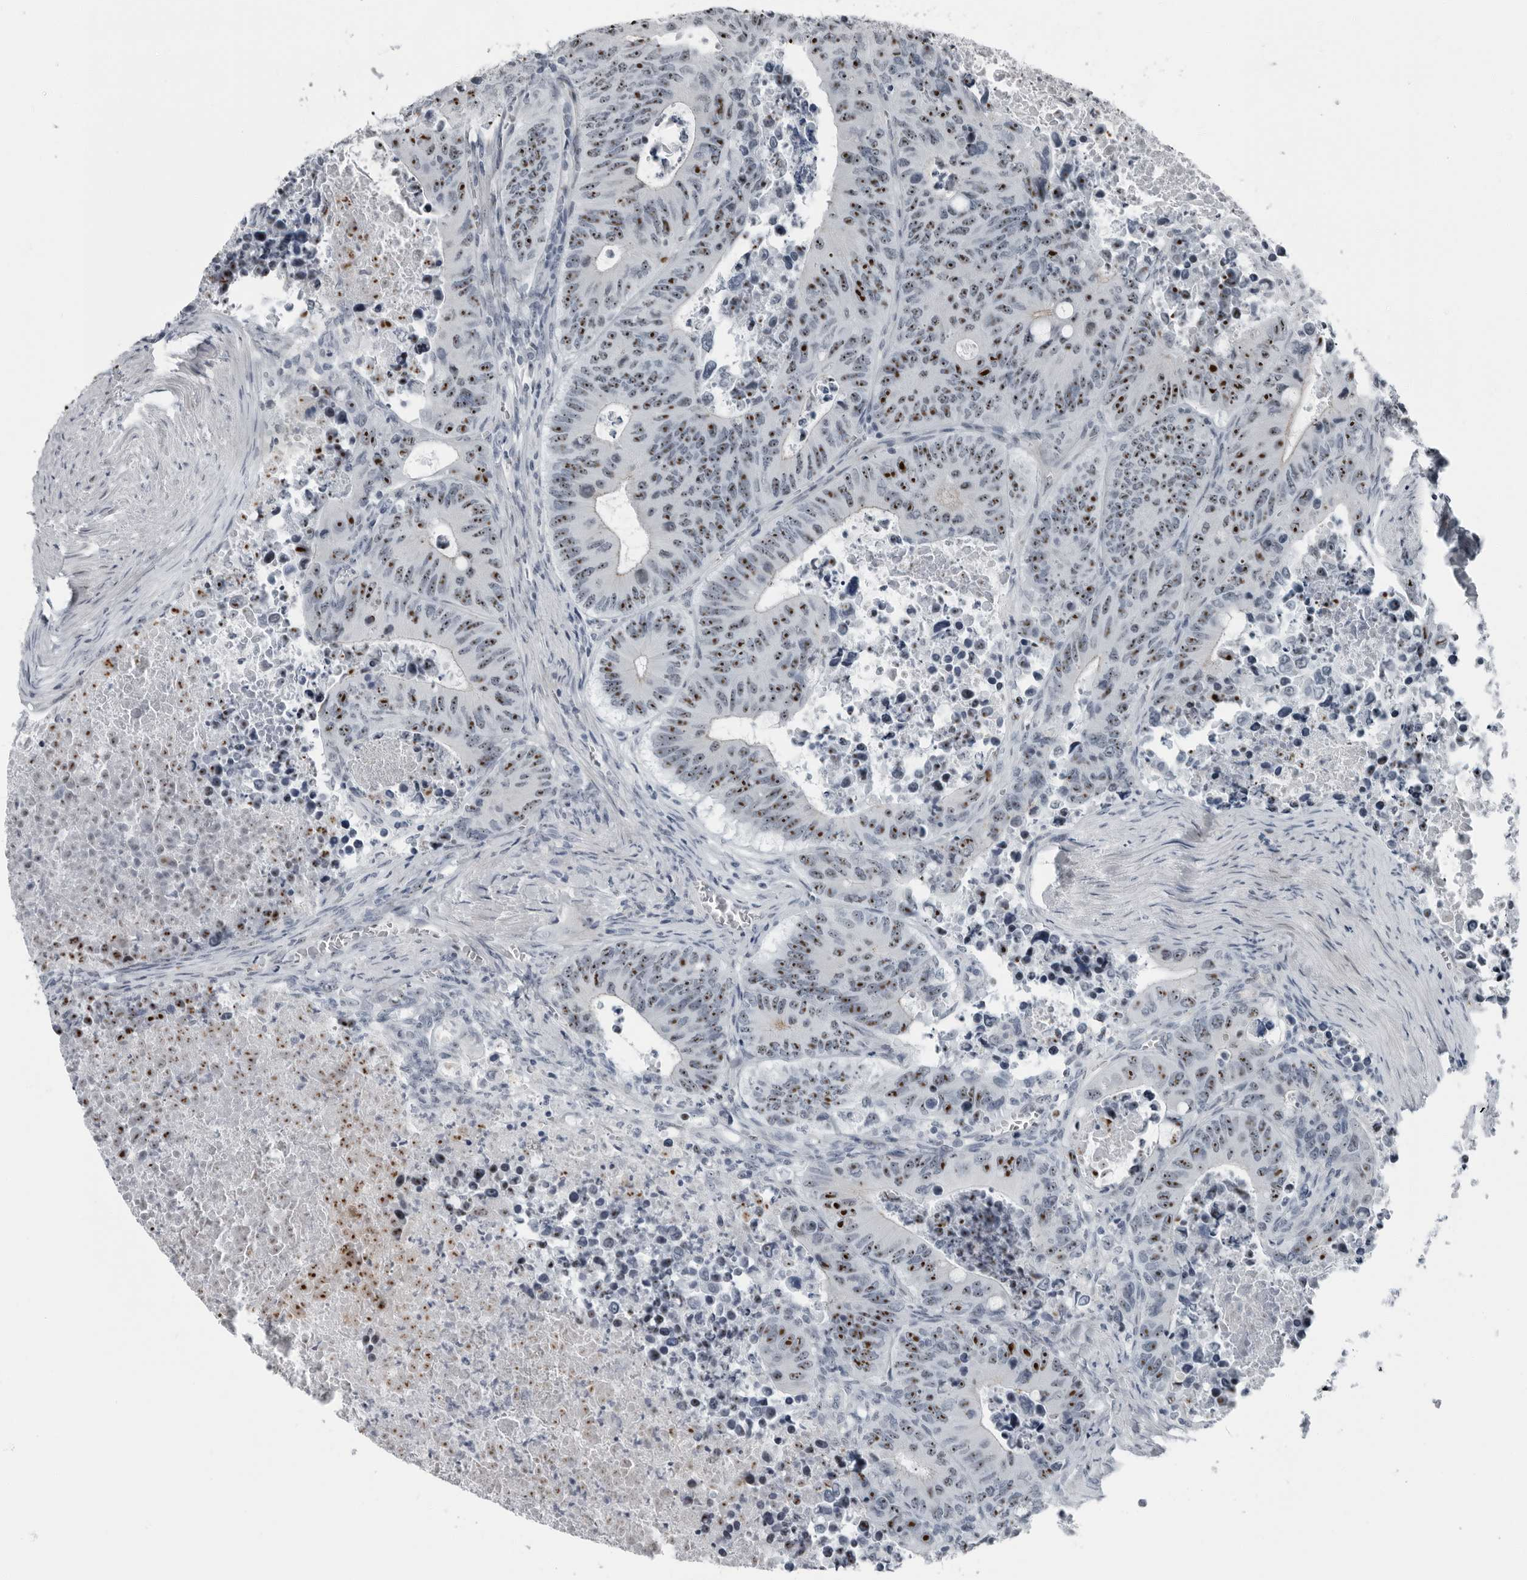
{"staining": {"intensity": "moderate", "quantity": ">75%", "location": "nuclear"}, "tissue": "colorectal cancer", "cell_type": "Tumor cells", "image_type": "cancer", "snomed": [{"axis": "morphology", "description": "Adenocarcinoma, NOS"}, {"axis": "topography", "description": "Colon"}], "caption": "IHC photomicrograph of neoplastic tissue: colorectal adenocarcinoma stained using IHC demonstrates medium levels of moderate protein expression localized specifically in the nuclear of tumor cells, appearing as a nuclear brown color.", "gene": "PDCD11", "patient": {"sex": "male", "age": 87}}